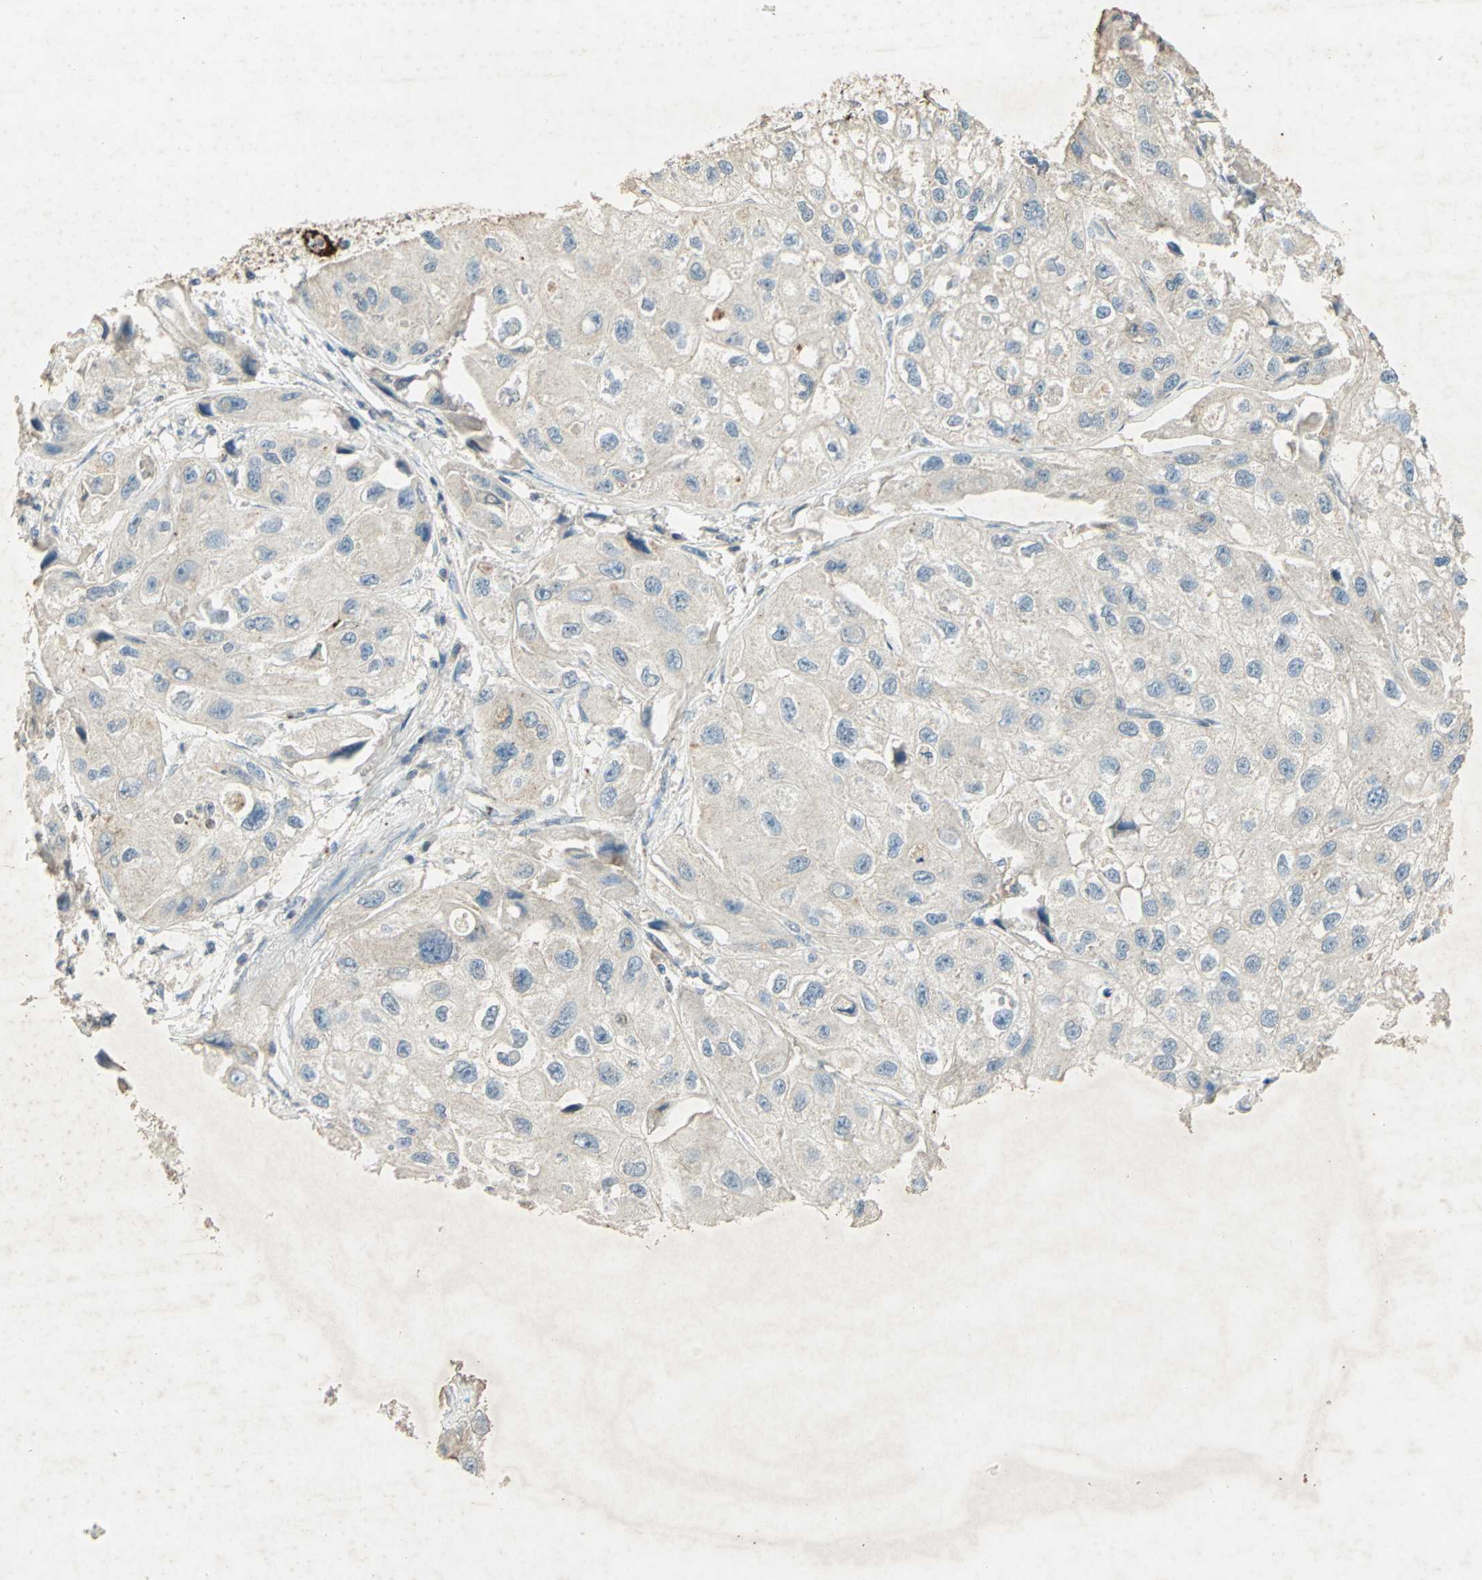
{"staining": {"intensity": "negative", "quantity": "none", "location": "none"}, "tissue": "urothelial cancer", "cell_type": "Tumor cells", "image_type": "cancer", "snomed": [{"axis": "morphology", "description": "Urothelial carcinoma, High grade"}, {"axis": "topography", "description": "Urinary bladder"}], "caption": "The immunohistochemistry image has no significant expression in tumor cells of urothelial cancer tissue.", "gene": "CAMK2B", "patient": {"sex": "female", "age": 64}}